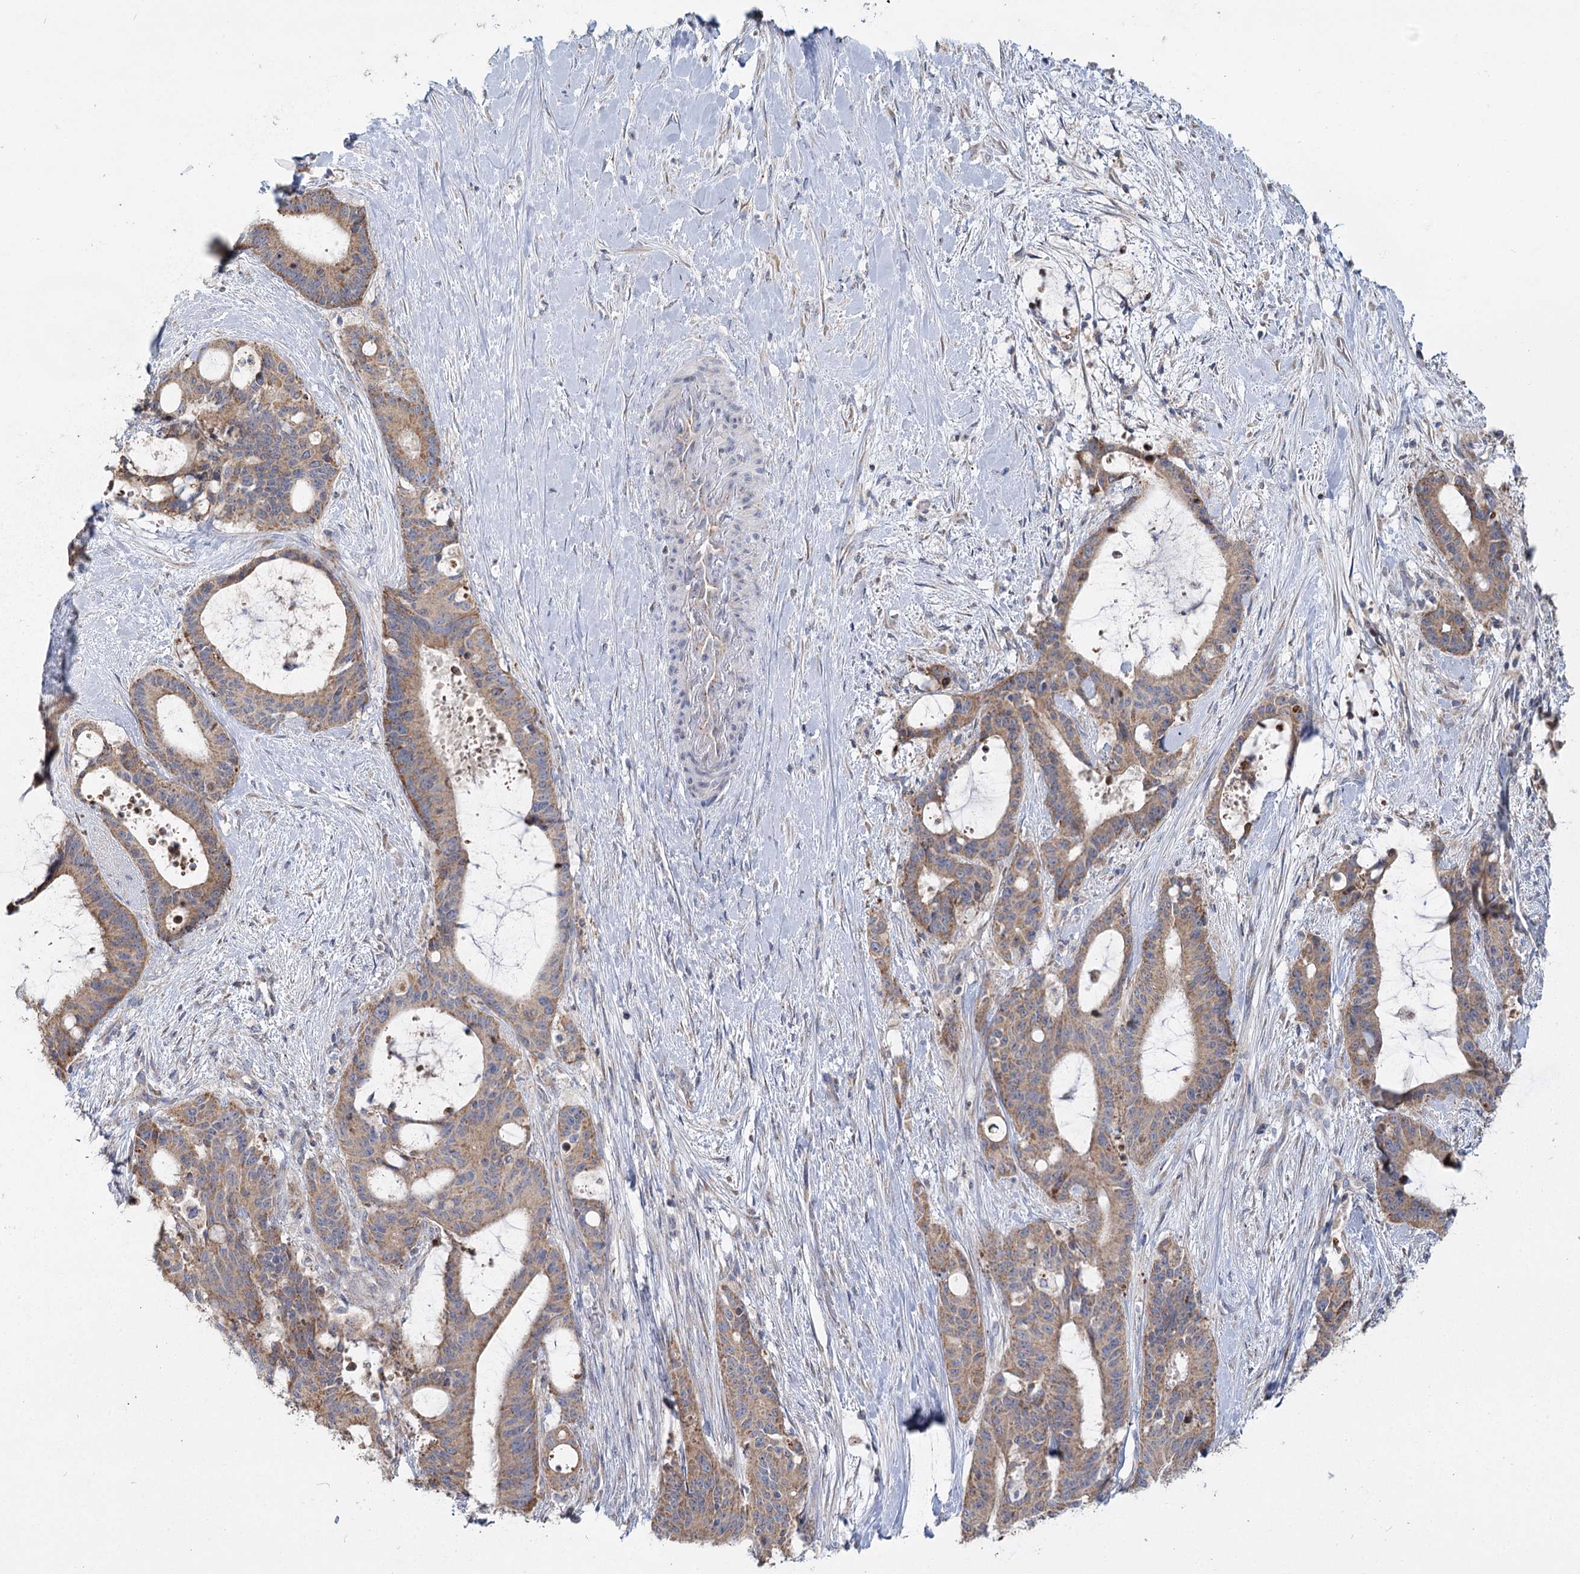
{"staining": {"intensity": "moderate", "quantity": ">75%", "location": "cytoplasmic/membranous"}, "tissue": "liver cancer", "cell_type": "Tumor cells", "image_type": "cancer", "snomed": [{"axis": "morphology", "description": "Normal tissue, NOS"}, {"axis": "morphology", "description": "Cholangiocarcinoma"}, {"axis": "topography", "description": "Liver"}, {"axis": "topography", "description": "Peripheral nerve tissue"}], "caption": "Liver cholangiocarcinoma stained with a protein marker reveals moderate staining in tumor cells.", "gene": "ACOX2", "patient": {"sex": "female", "age": 73}}